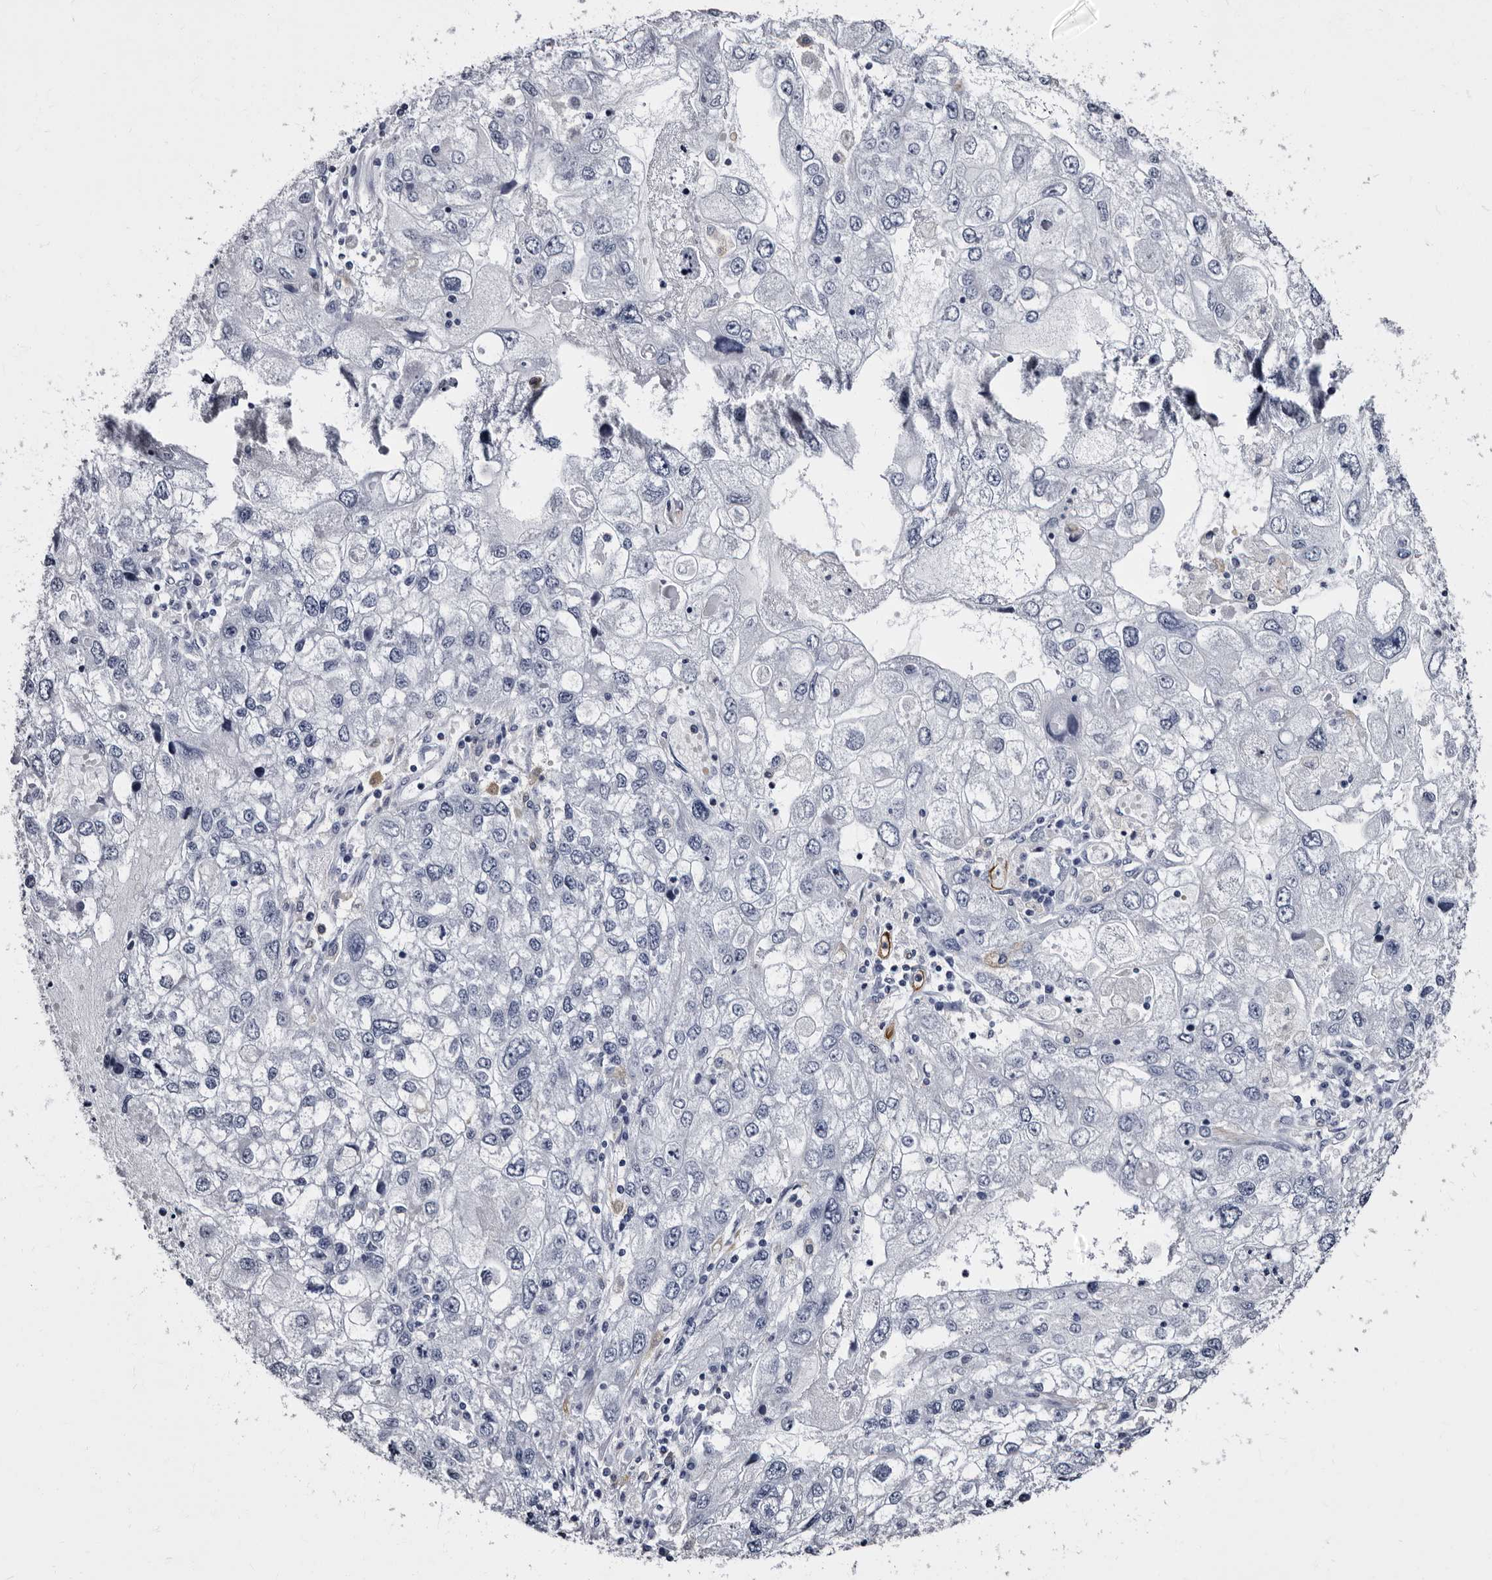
{"staining": {"intensity": "negative", "quantity": "none", "location": "none"}, "tissue": "endometrial cancer", "cell_type": "Tumor cells", "image_type": "cancer", "snomed": [{"axis": "morphology", "description": "Adenocarcinoma, NOS"}, {"axis": "topography", "description": "Endometrium"}], "caption": "There is no significant expression in tumor cells of adenocarcinoma (endometrial).", "gene": "EPB41L3", "patient": {"sex": "female", "age": 49}}